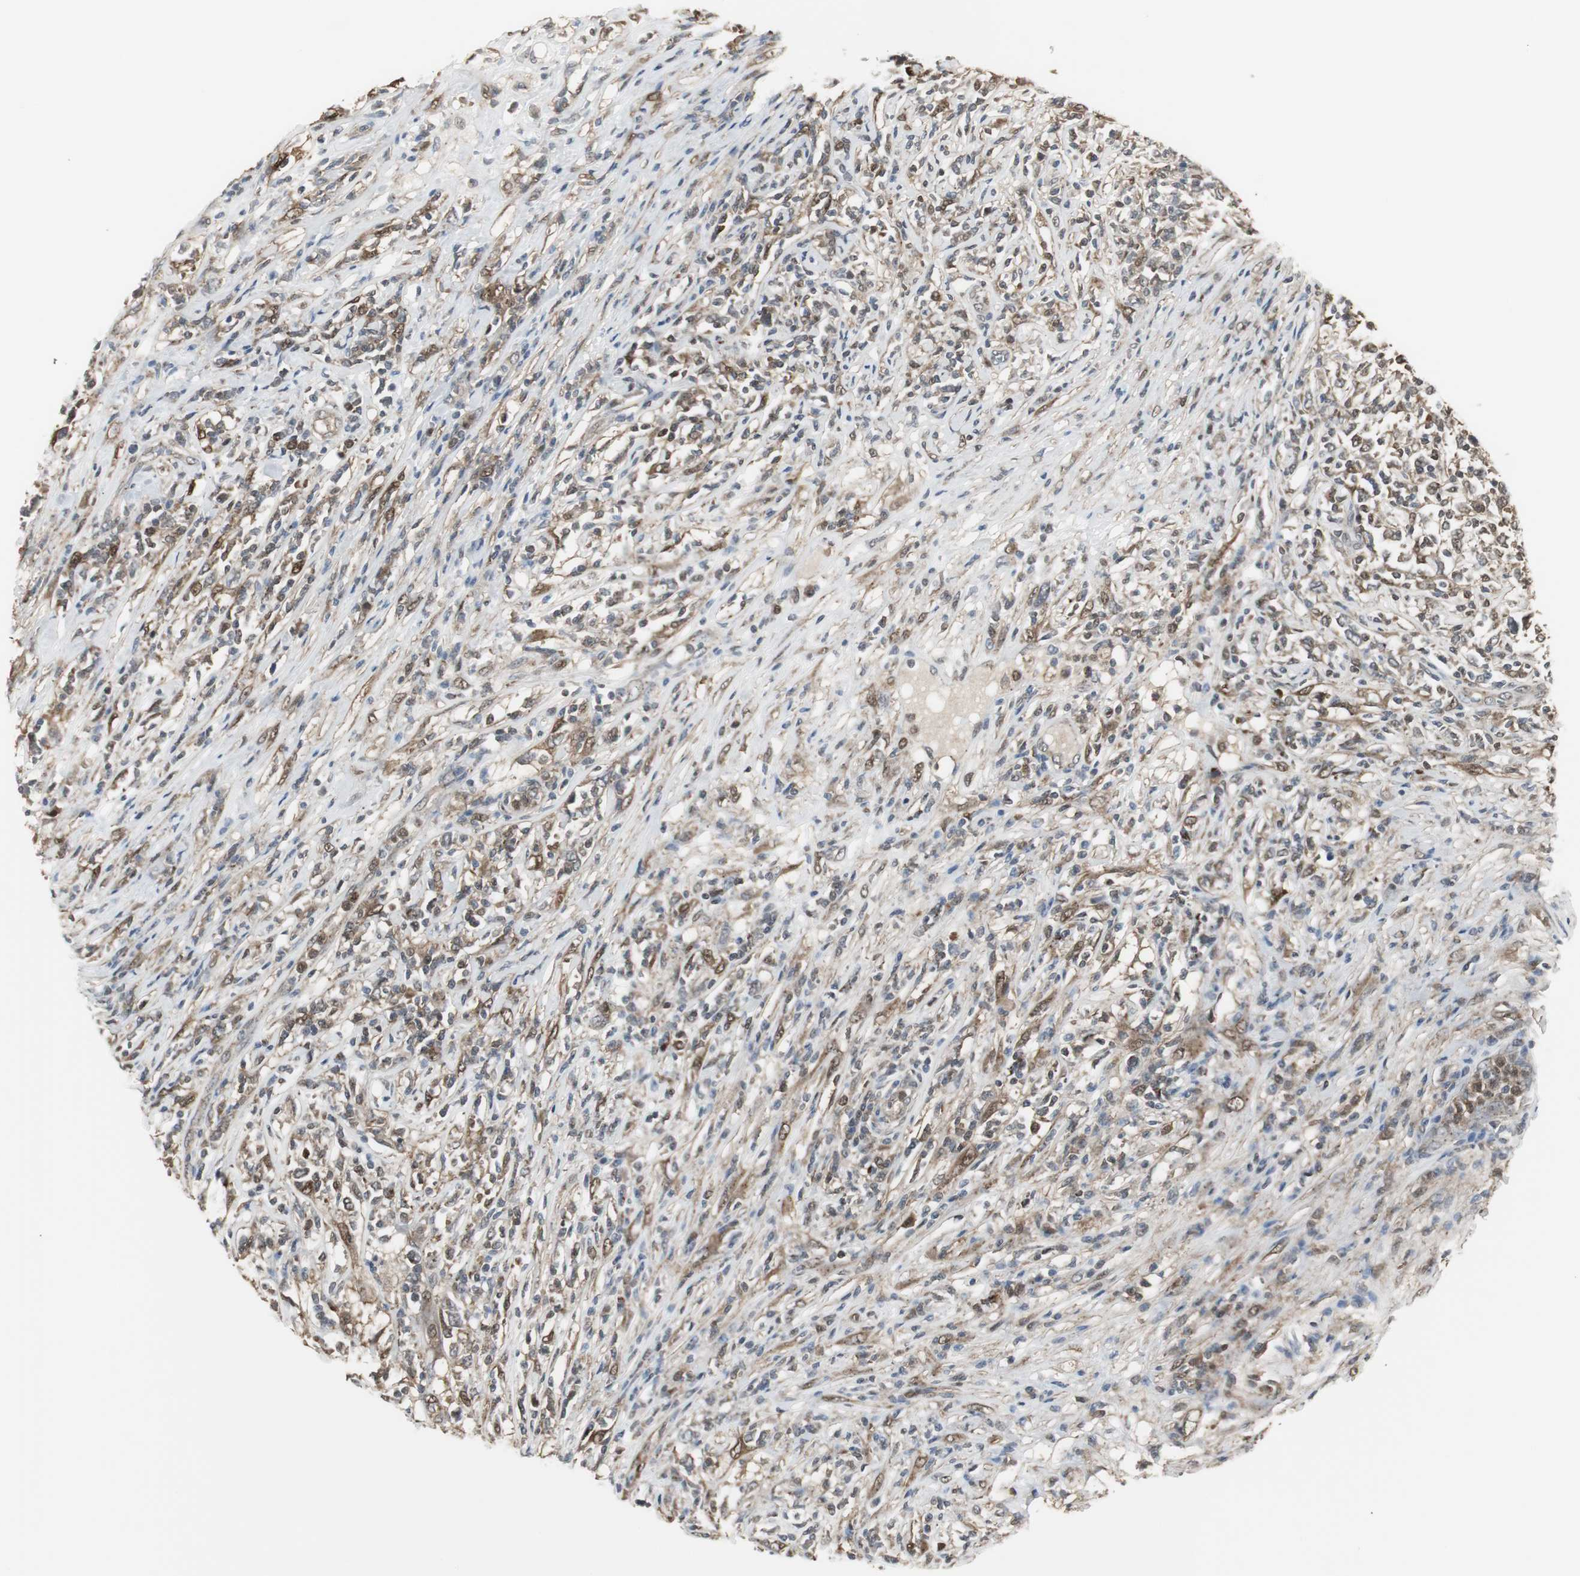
{"staining": {"intensity": "moderate", "quantity": ">75%", "location": "cytoplasmic/membranous,nuclear"}, "tissue": "lymphoma", "cell_type": "Tumor cells", "image_type": "cancer", "snomed": [{"axis": "morphology", "description": "Malignant lymphoma, non-Hodgkin's type, High grade"}, {"axis": "topography", "description": "Lymph node"}], "caption": "The immunohistochemical stain shows moderate cytoplasmic/membranous and nuclear expression in tumor cells of high-grade malignant lymphoma, non-Hodgkin's type tissue.", "gene": "PLIN3", "patient": {"sex": "female", "age": 84}}